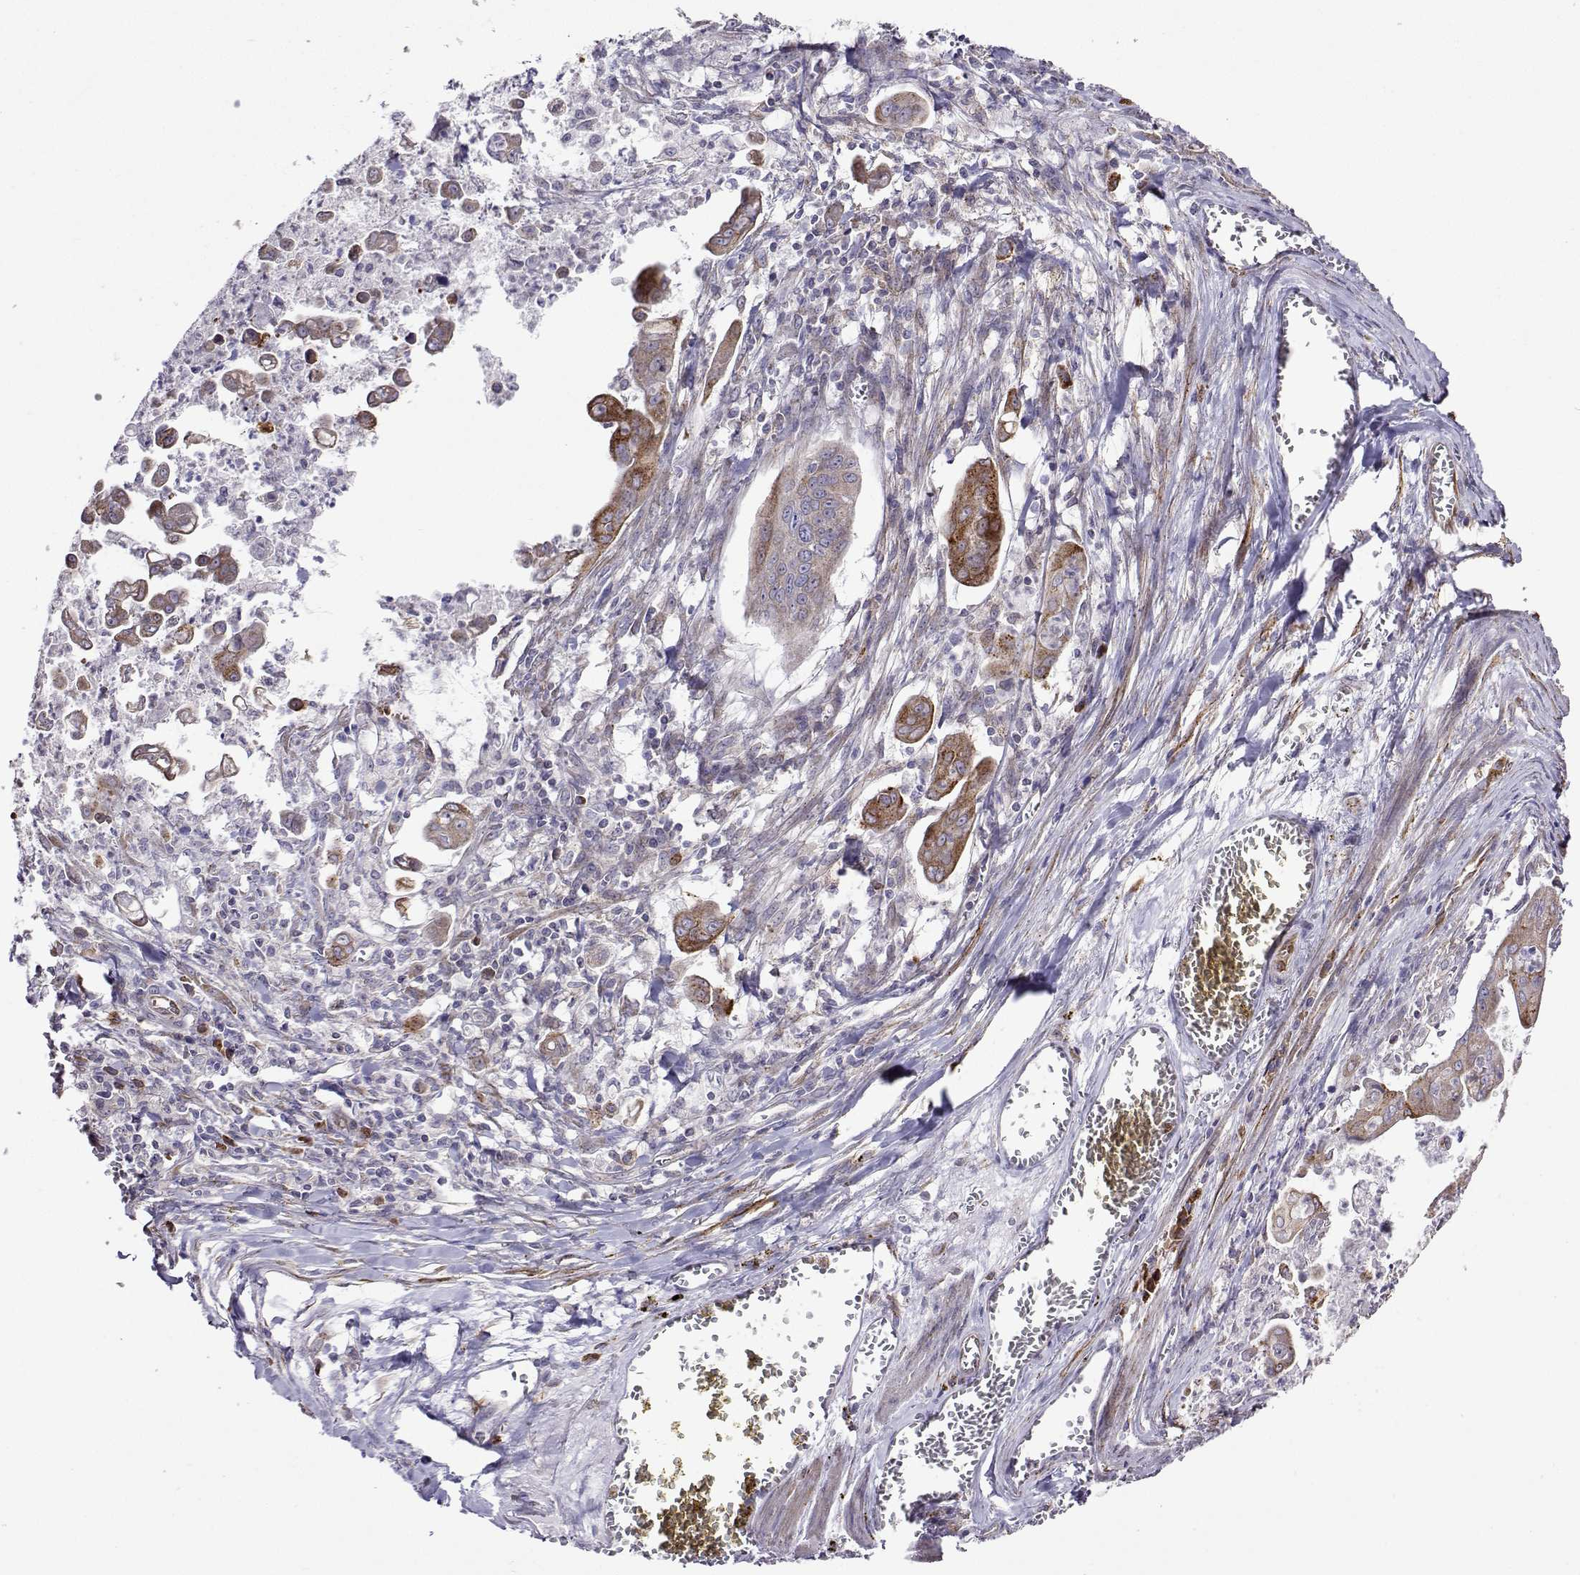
{"staining": {"intensity": "weak", "quantity": ">75%", "location": "cytoplasmic/membranous"}, "tissue": "stomach cancer", "cell_type": "Tumor cells", "image_type": "cancer", "snomed": [{"axis": "morphology", "description": "Adenocarcinoma, NOS"}, {"axis": "topography", "description": "Stomach, upper"}], "caption": "Stomach adenocarcinoma stained for a protein (brown) demonstrates weak cytoplasmic/membranous positive expression in about >75% of tumor cells.", "gene": "PGRMC2", "patient": {"sex": "male", "age": 80}}